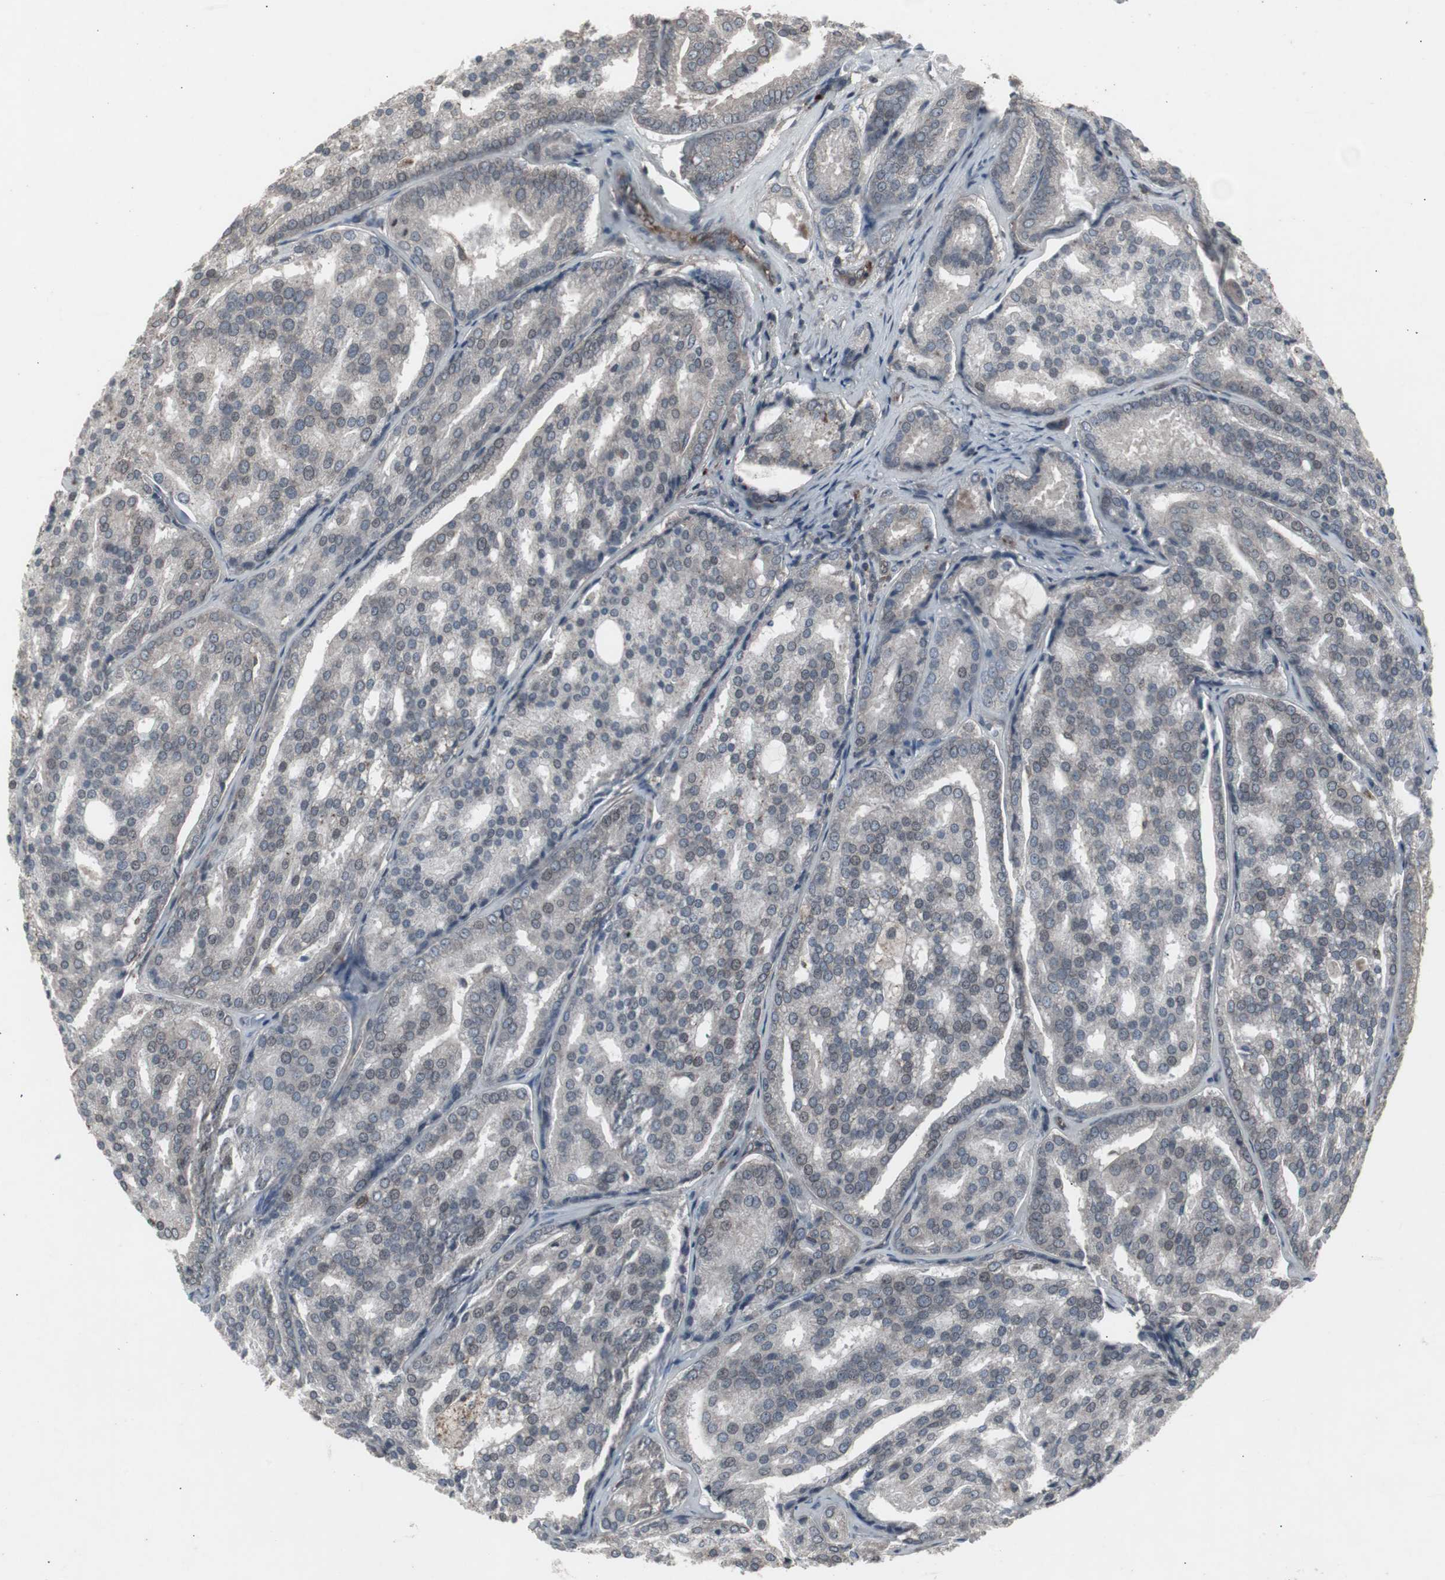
{"staining": {"intensity": "negative", "quantity": "none", "location": "none"}, "tissue": "prostate cancer", "cell_type": "Tumor cells", "image_type": "cancer", "snomed": [{"axis": "morphology", "description": "Adenocarcinoma, High grade"}, {"axis": "topography", "description": "Prostate"}], "caption": "Immunohistochemical staining of adenocarcinoma (high-grade) (prostate) shows no significant staining in tumor cells.", "gene": "SSTR2", "patient": {"sex": "male", "age": 64}}